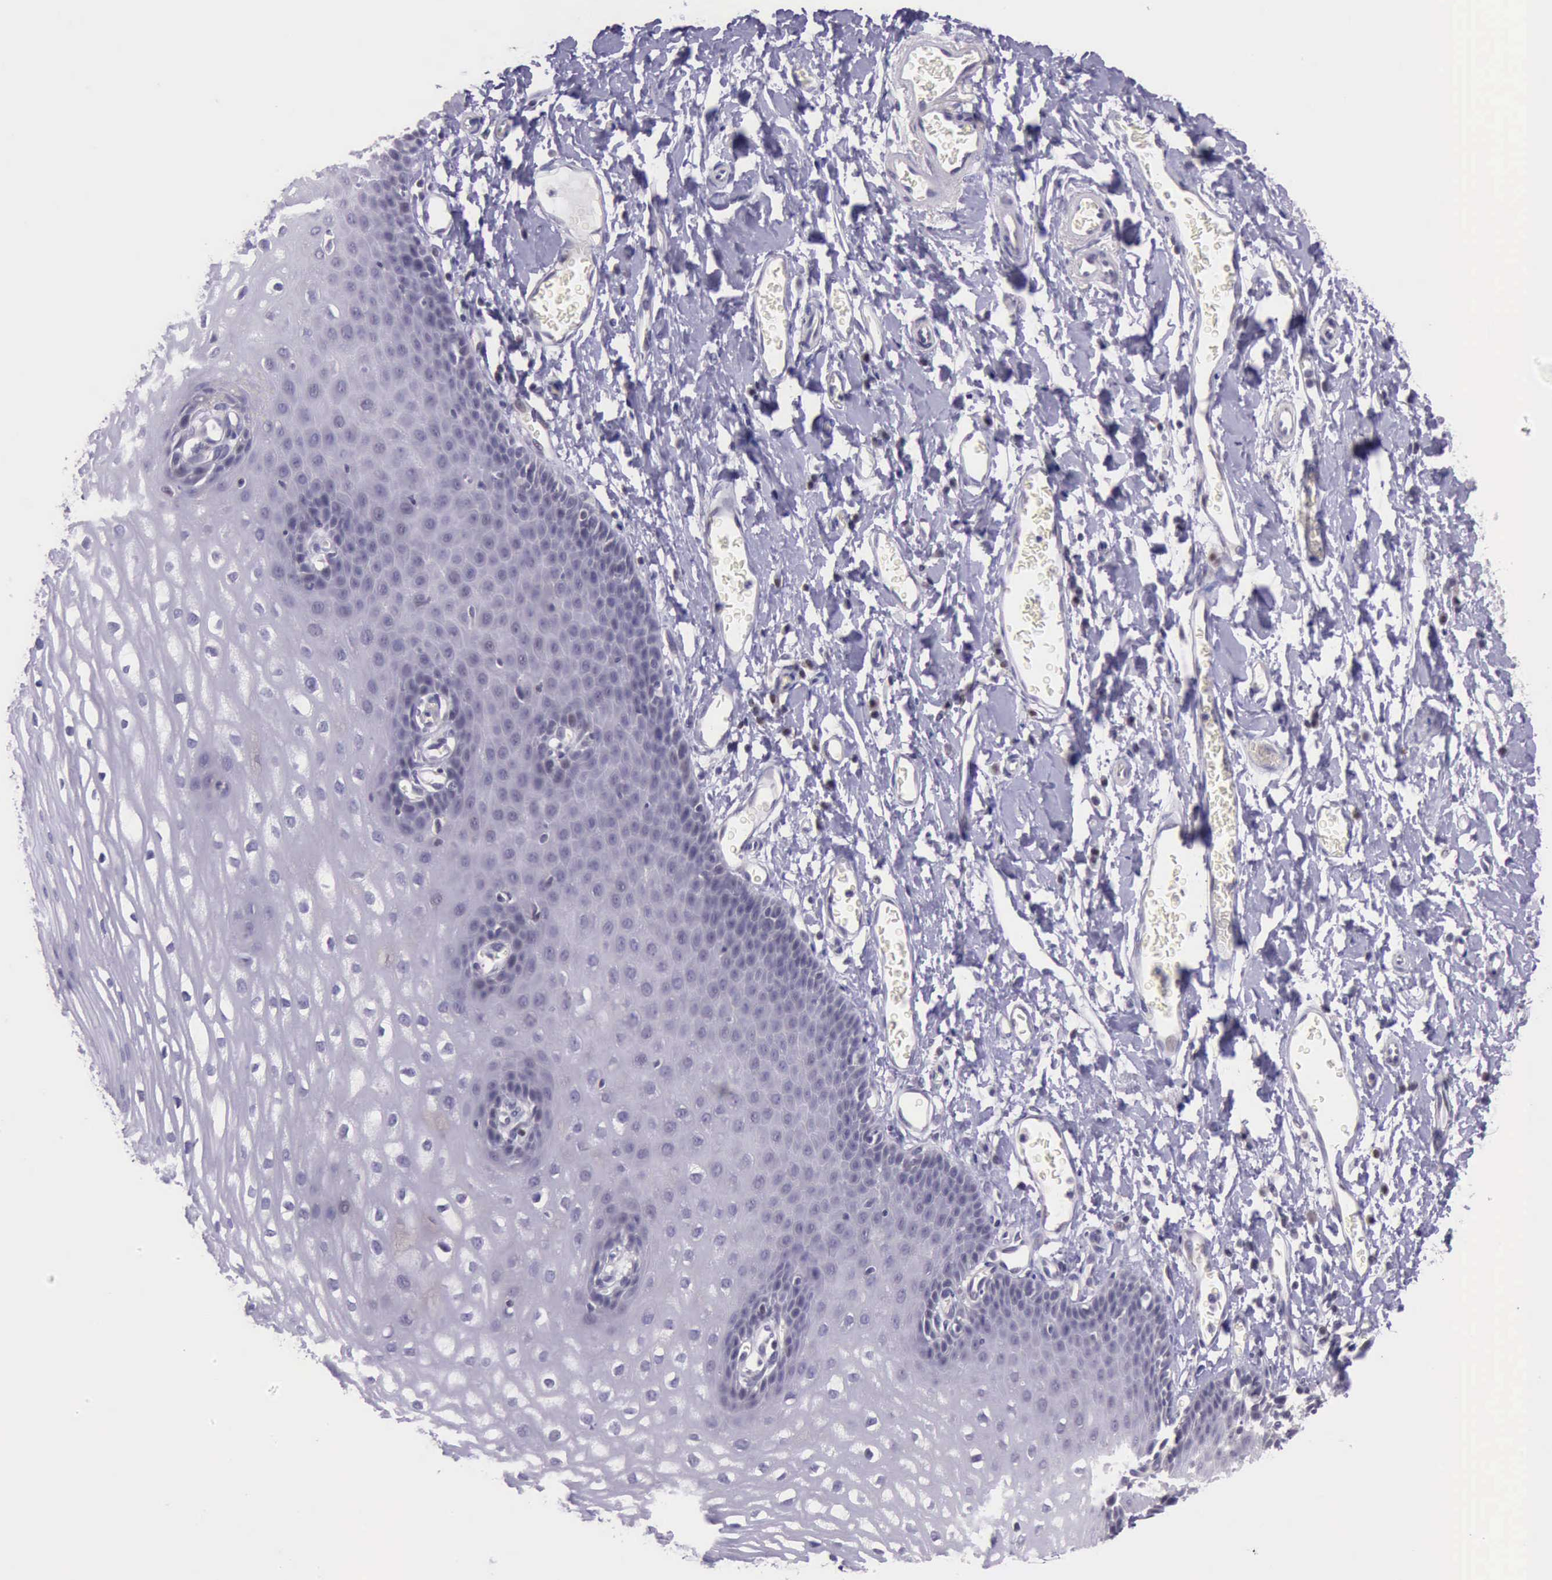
{"staining": {"intensity": "negative", "quantity": "none", "location": "none"}, "tissue": "esophagus", "cell_type": "Squamous epithelial cells", "image_type": "normal", "snomed": [{"axis": "morphology", "description": "Normal tissue, NOS"}, {"axis": "topography", "description": "Esophagus"}], "caption": "Photomicrograph shows no significant protein positivity in squamous epithelial cells of unremarkable esophagus.", "gene": "PARP1", "patient": {"sex": "male", "age": 70}}